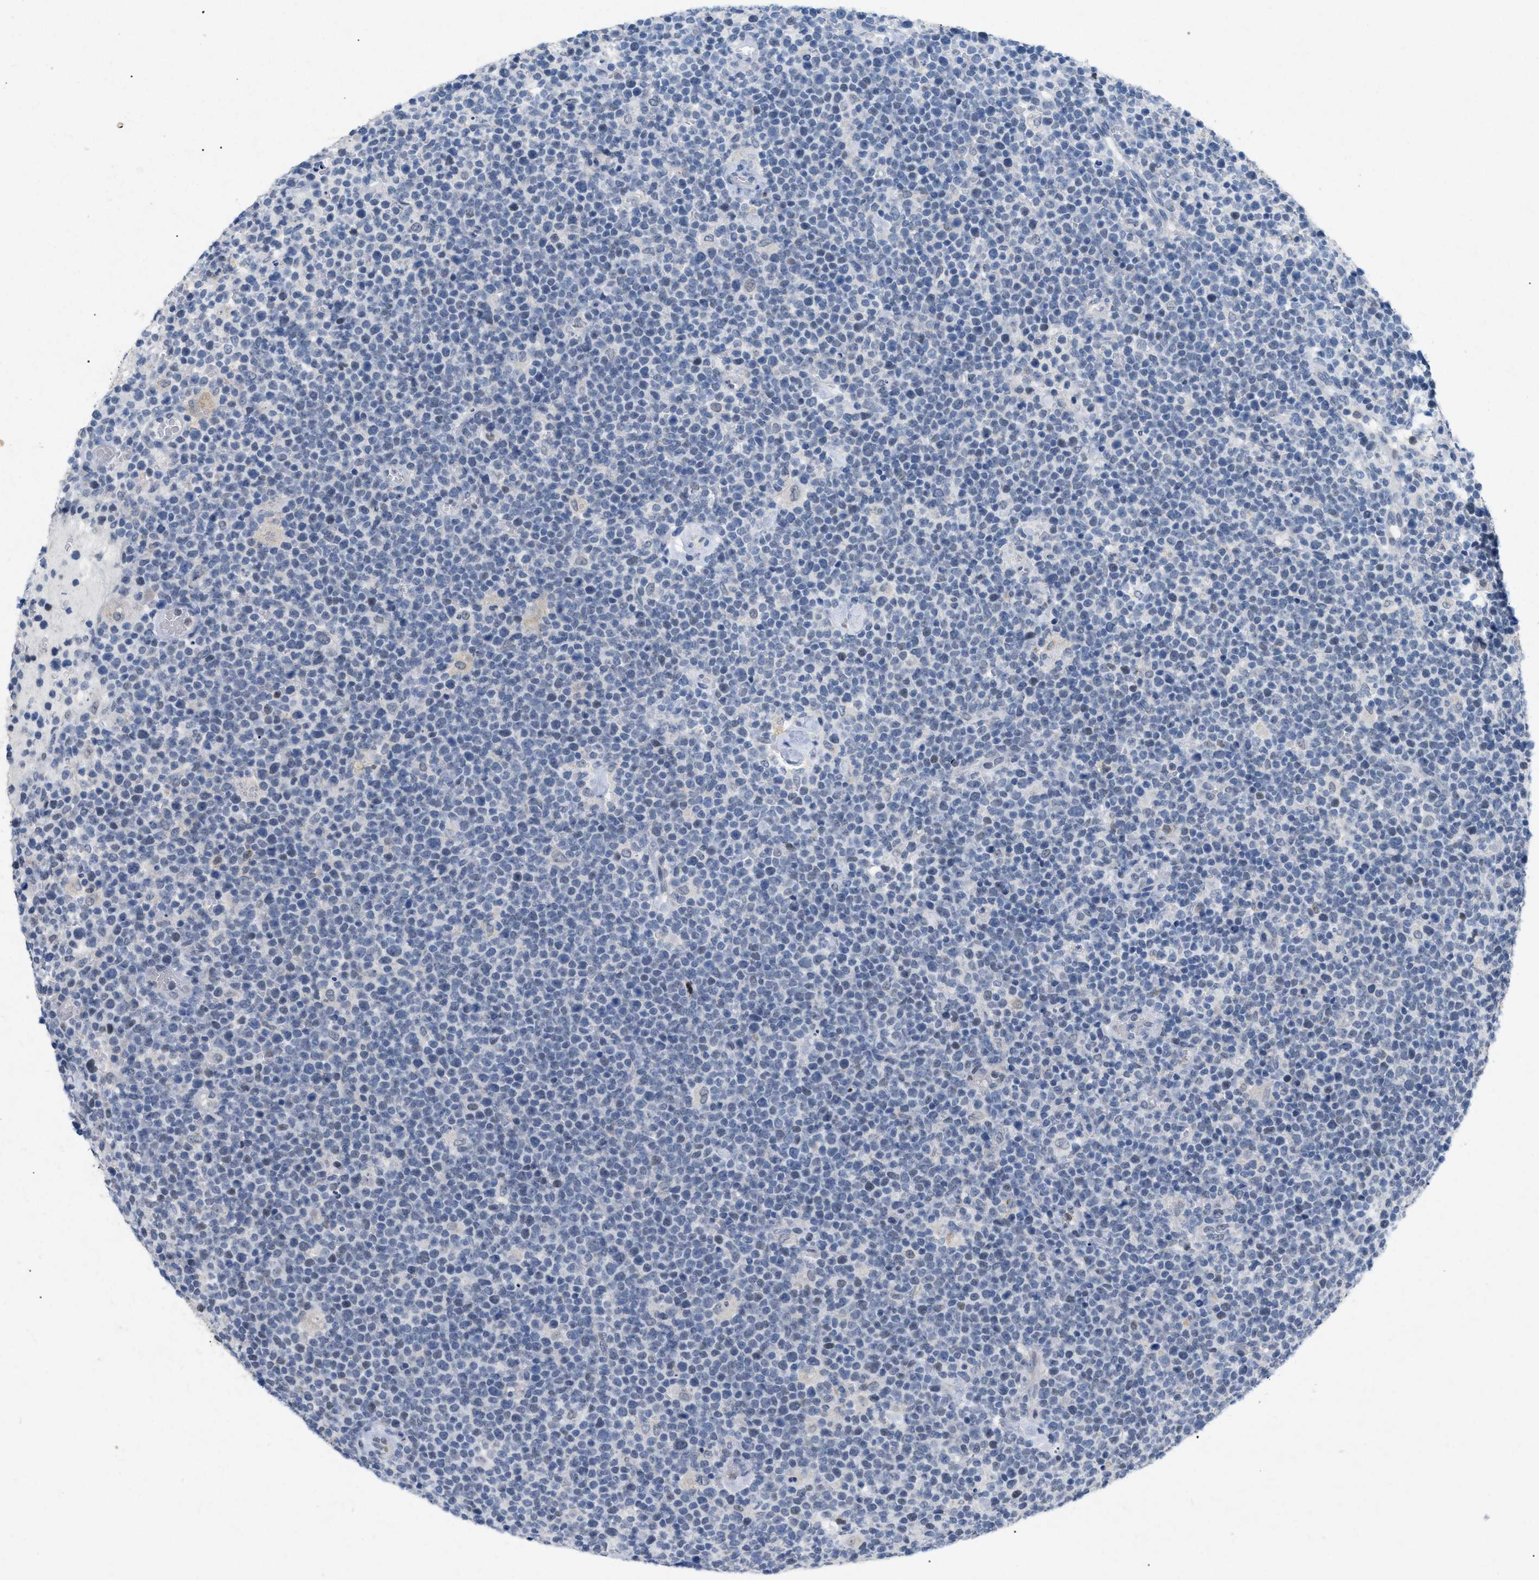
{"staining": {"intensity": "negative", "quantity": "none", "location": "none"}, "tissue": "lymphoma", "cell_type": "Tumor cells", "image_type": "cancer", "snomed": [{"axis": "morphology", "description": "Malignant lymphoma, non-Hodgkin's type, High grade"}, {"axis": "topography", "description": "Lymph node"}], "caption": "Protein analysis of high-grade malignant lymphoma, non-Hodgkin's type shows no significant staining in tumor cells.", "gene": "TASOR", "patient": {"sex": "male", "age": 61}}